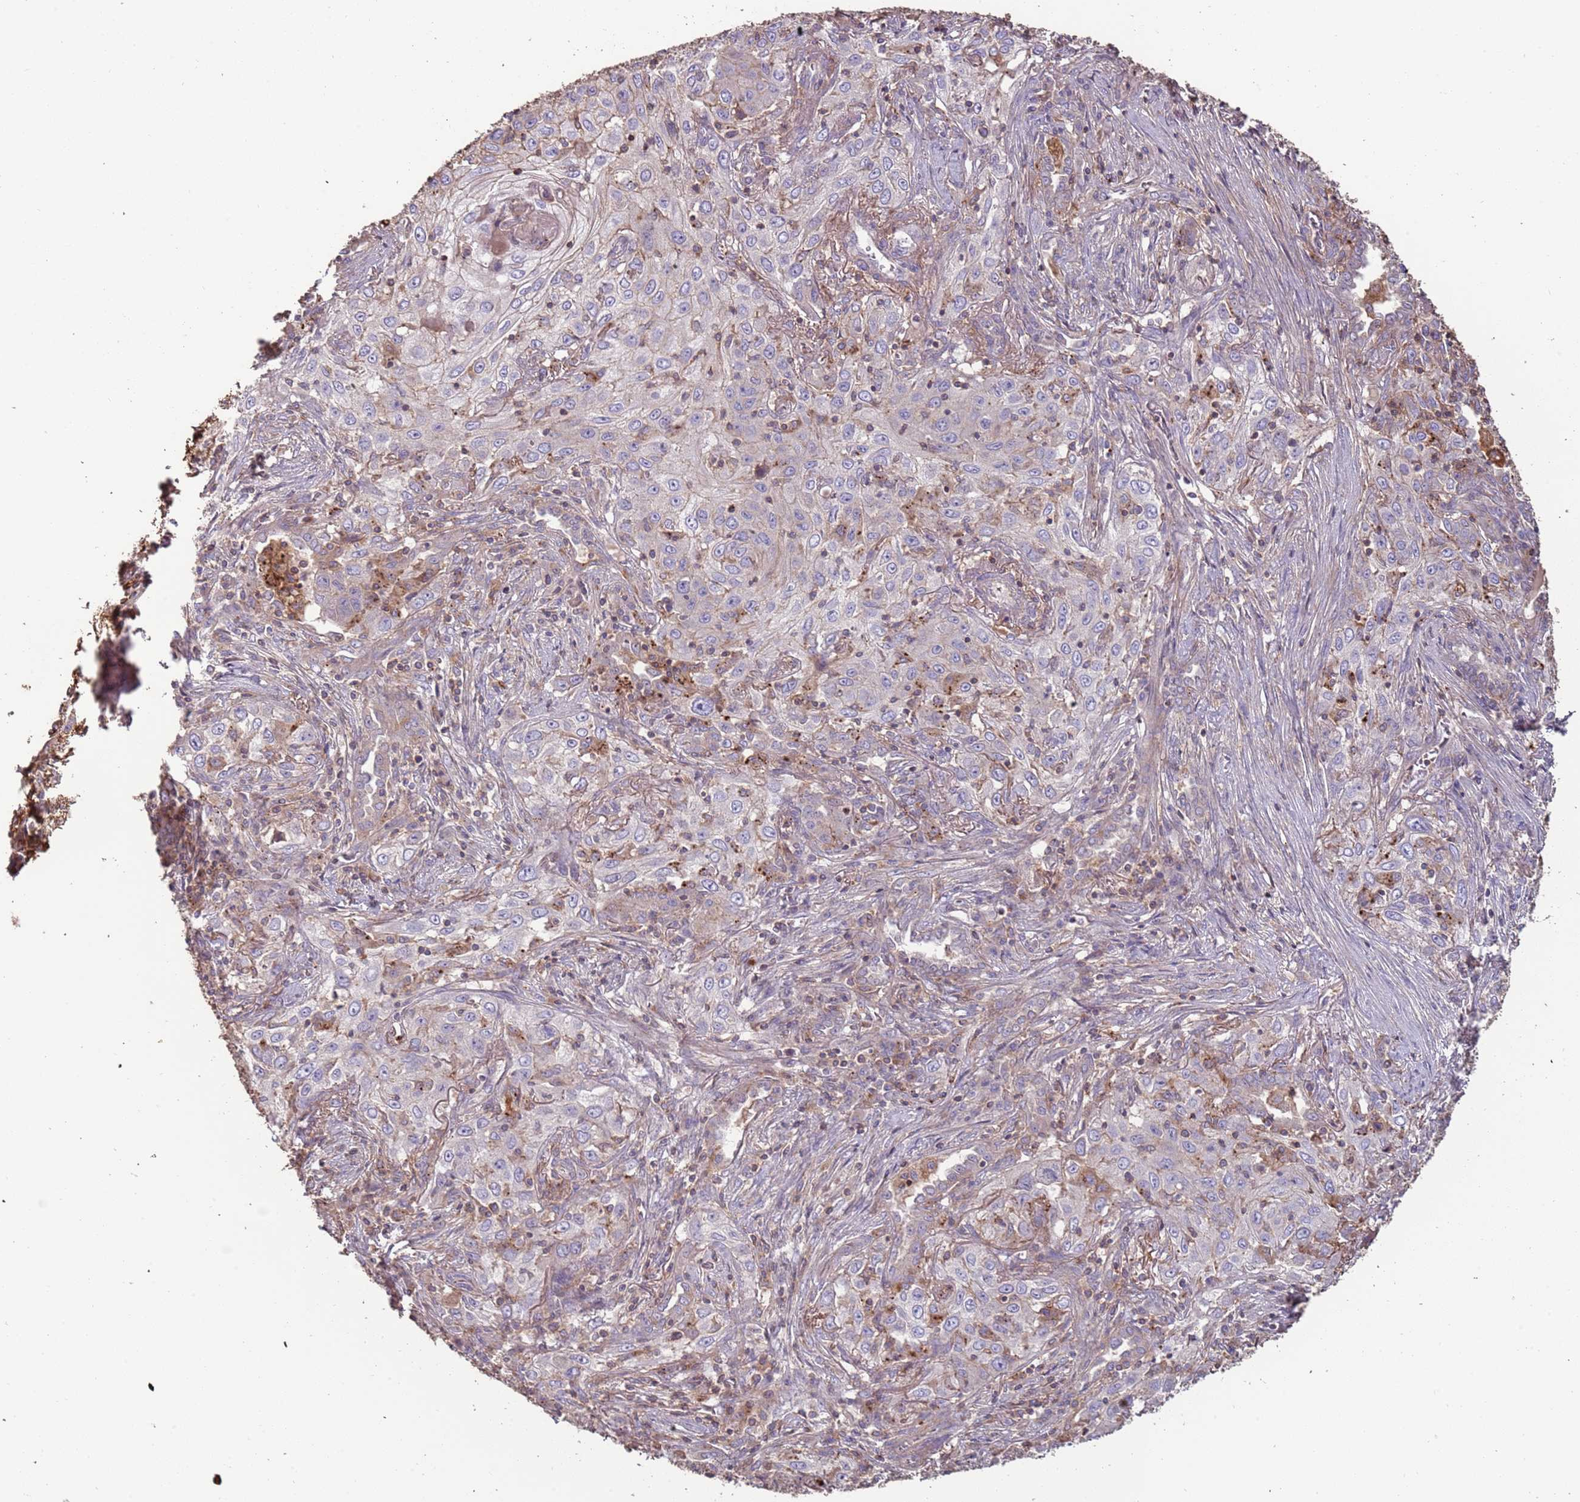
{"staining": {"intensity": "negative", "quantity": "none", "location": "none"}, "tissue": "lung cancer", "cell_type": "Tumor cells", "image_type": "cancer", "snomed": [{"axis": "morphology", "description": "Squamous cell carcinoma, NOS"}, {"axis": "topography", "description": "Lung"}], "caption": "Immunohistochemical staining of human squamous cell carcinoma (lung) shows no significant positivity in tumor cells.", "gene": "FECH", "patient": {"sex": "female", "age": 69}}